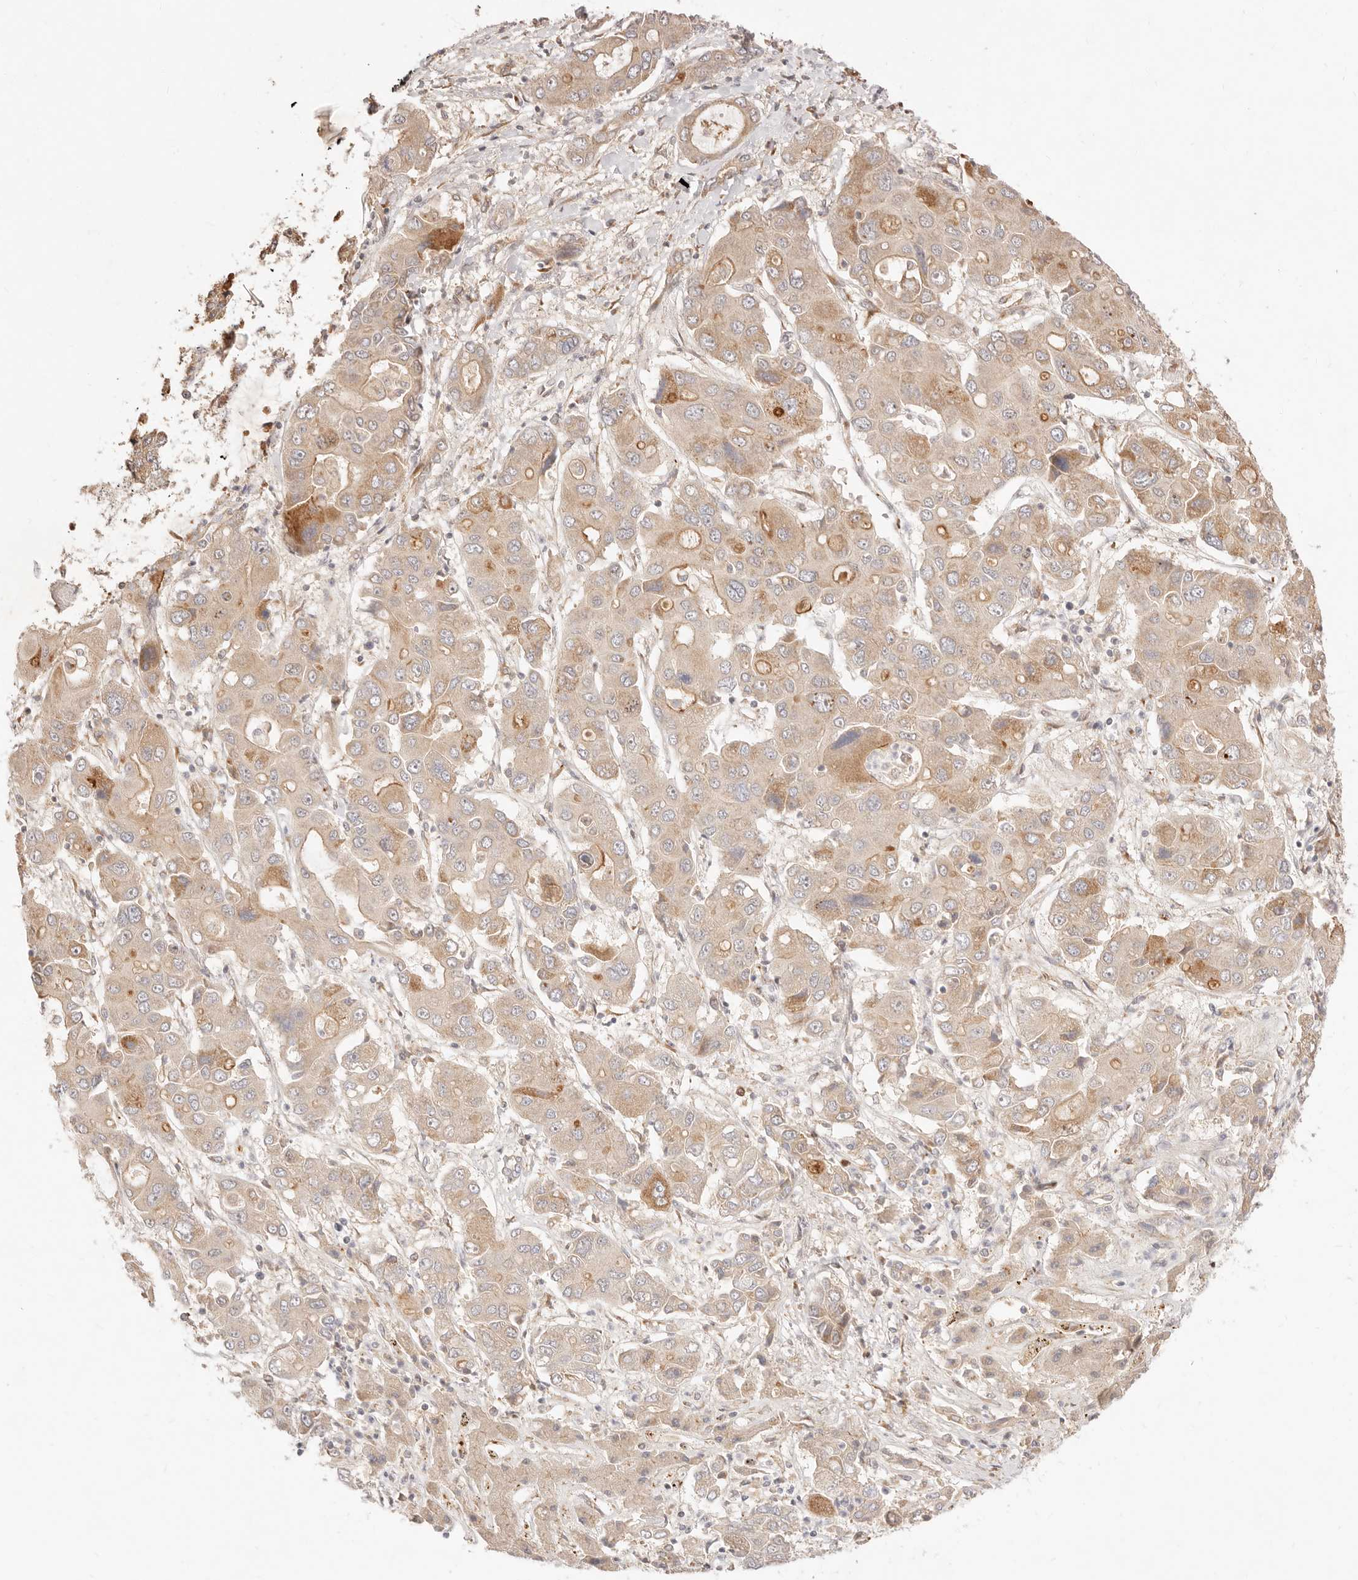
{"staining": {"intensity": "weak", "quantity": ">75%", "location": "cytoplasmic/membranous"}, "tissue": "liver cancer", "cell_type": "Tumor cells", "image_type": "cancer", "snomed": [{"axis": "morphology", "description": "Cholangiocarcinoma"}, {"axis": "topography", "description": "Liver"}], "caption": "A brown stain shows weak cytoplasmic/membranous positivity of a protein in human liver cancer tumor cells.", "gene": "UBXN10", "patient": {"sex": "male", "age": 67}}